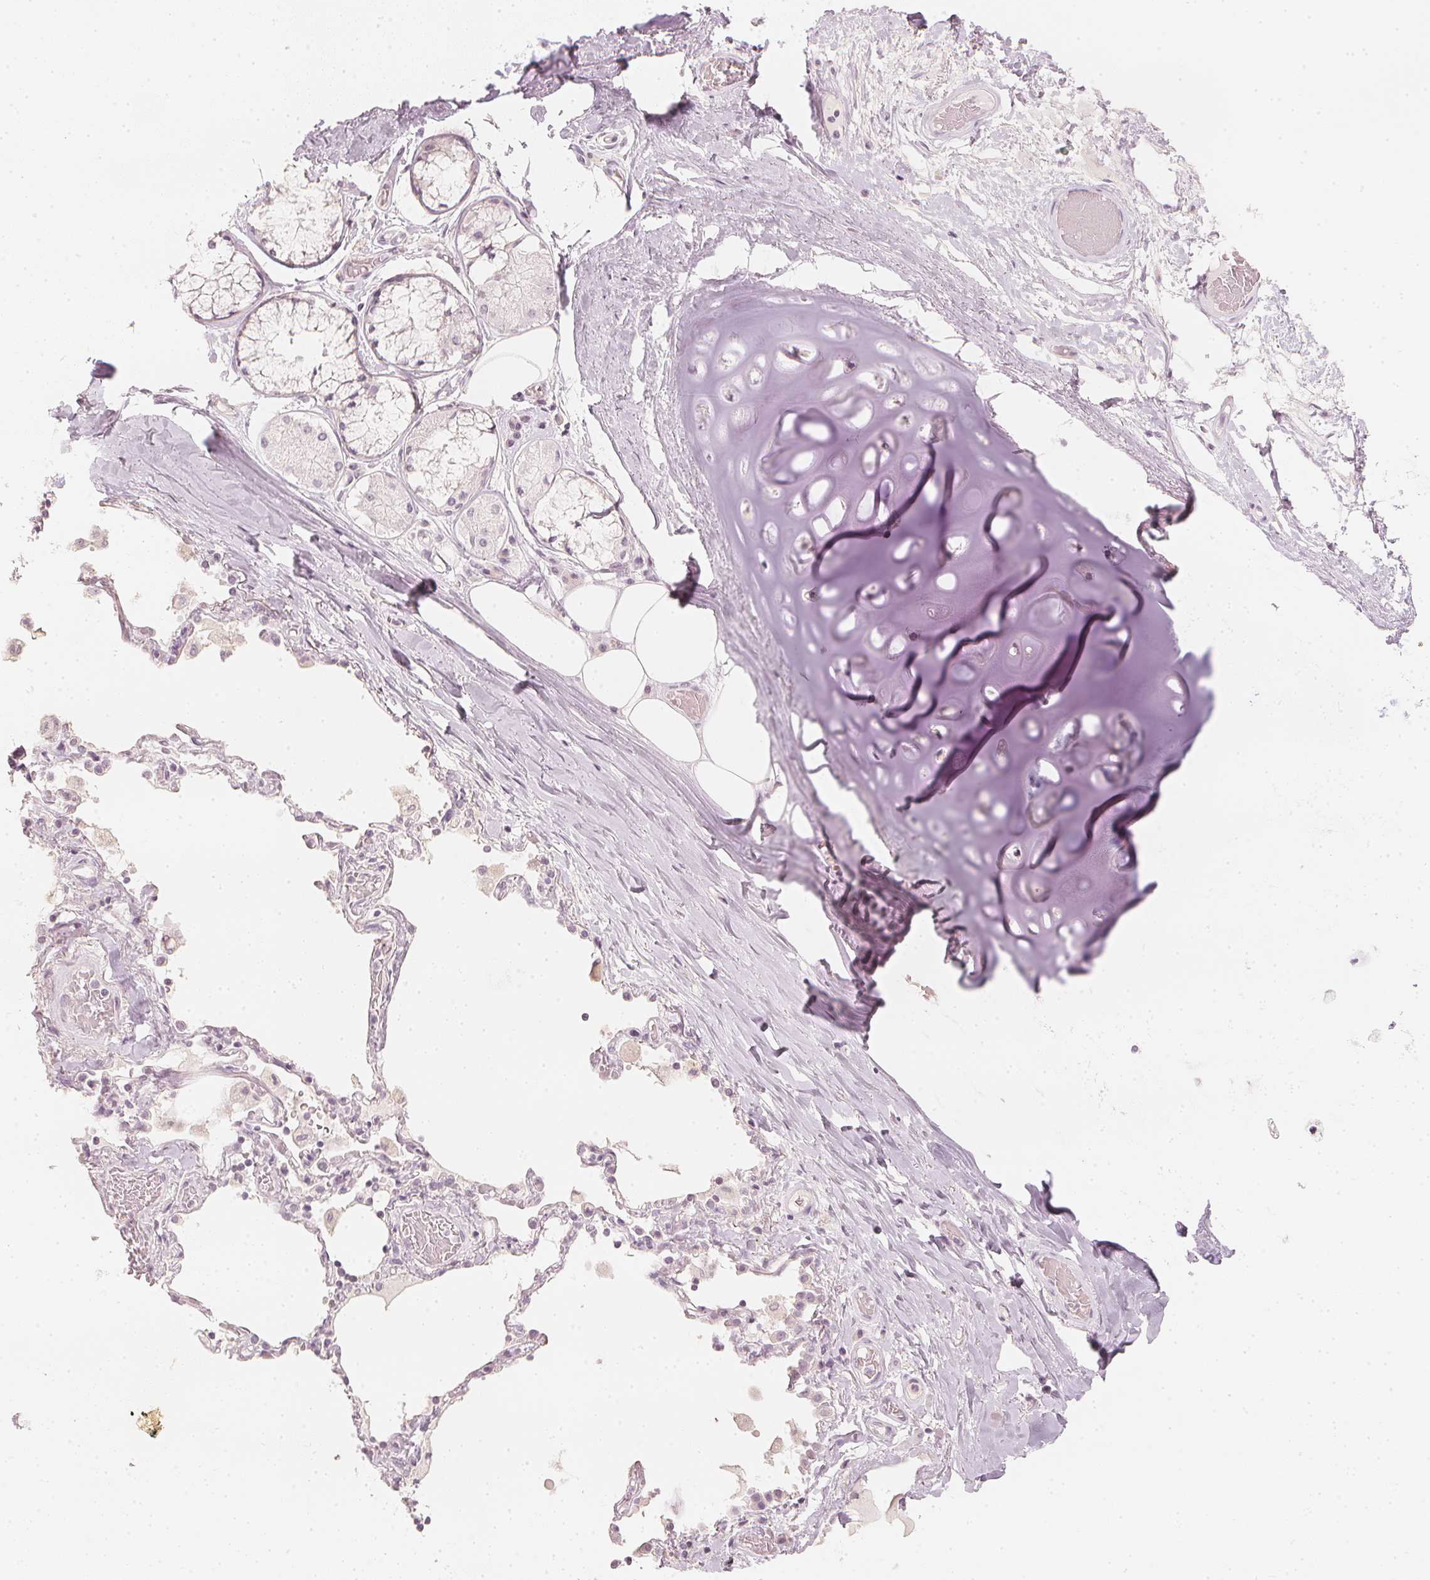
{"staining": {"intensity": "negative", "quantity": "none", "location": "none"}, "tissue": "adipose tissue", "cell_type": "Adipocytes", "image_type": "normal", "snomed": [{"axis": "morphology", "description": "Normal tissue, NOS"}, {"axis": "topography", "description": "Cartilage tissue"}, {"axis": "topography", "description": "Bronchus"}], "caption": "IHC histopathology image of normal adipose tissue: human adipose tissue stained with DAB (3,3'-diaminobenzidine) displays no significant protein expression in adipocytes. Brightfield microscopy of immunohistochemistry (IHC) stained with DAB (3,3'-diaminobenzidine) (brown) and hematoxylin (blue), captured at high magnification.", "gene": "CALB1", "patient": {"sex": "male", "age": 64}}